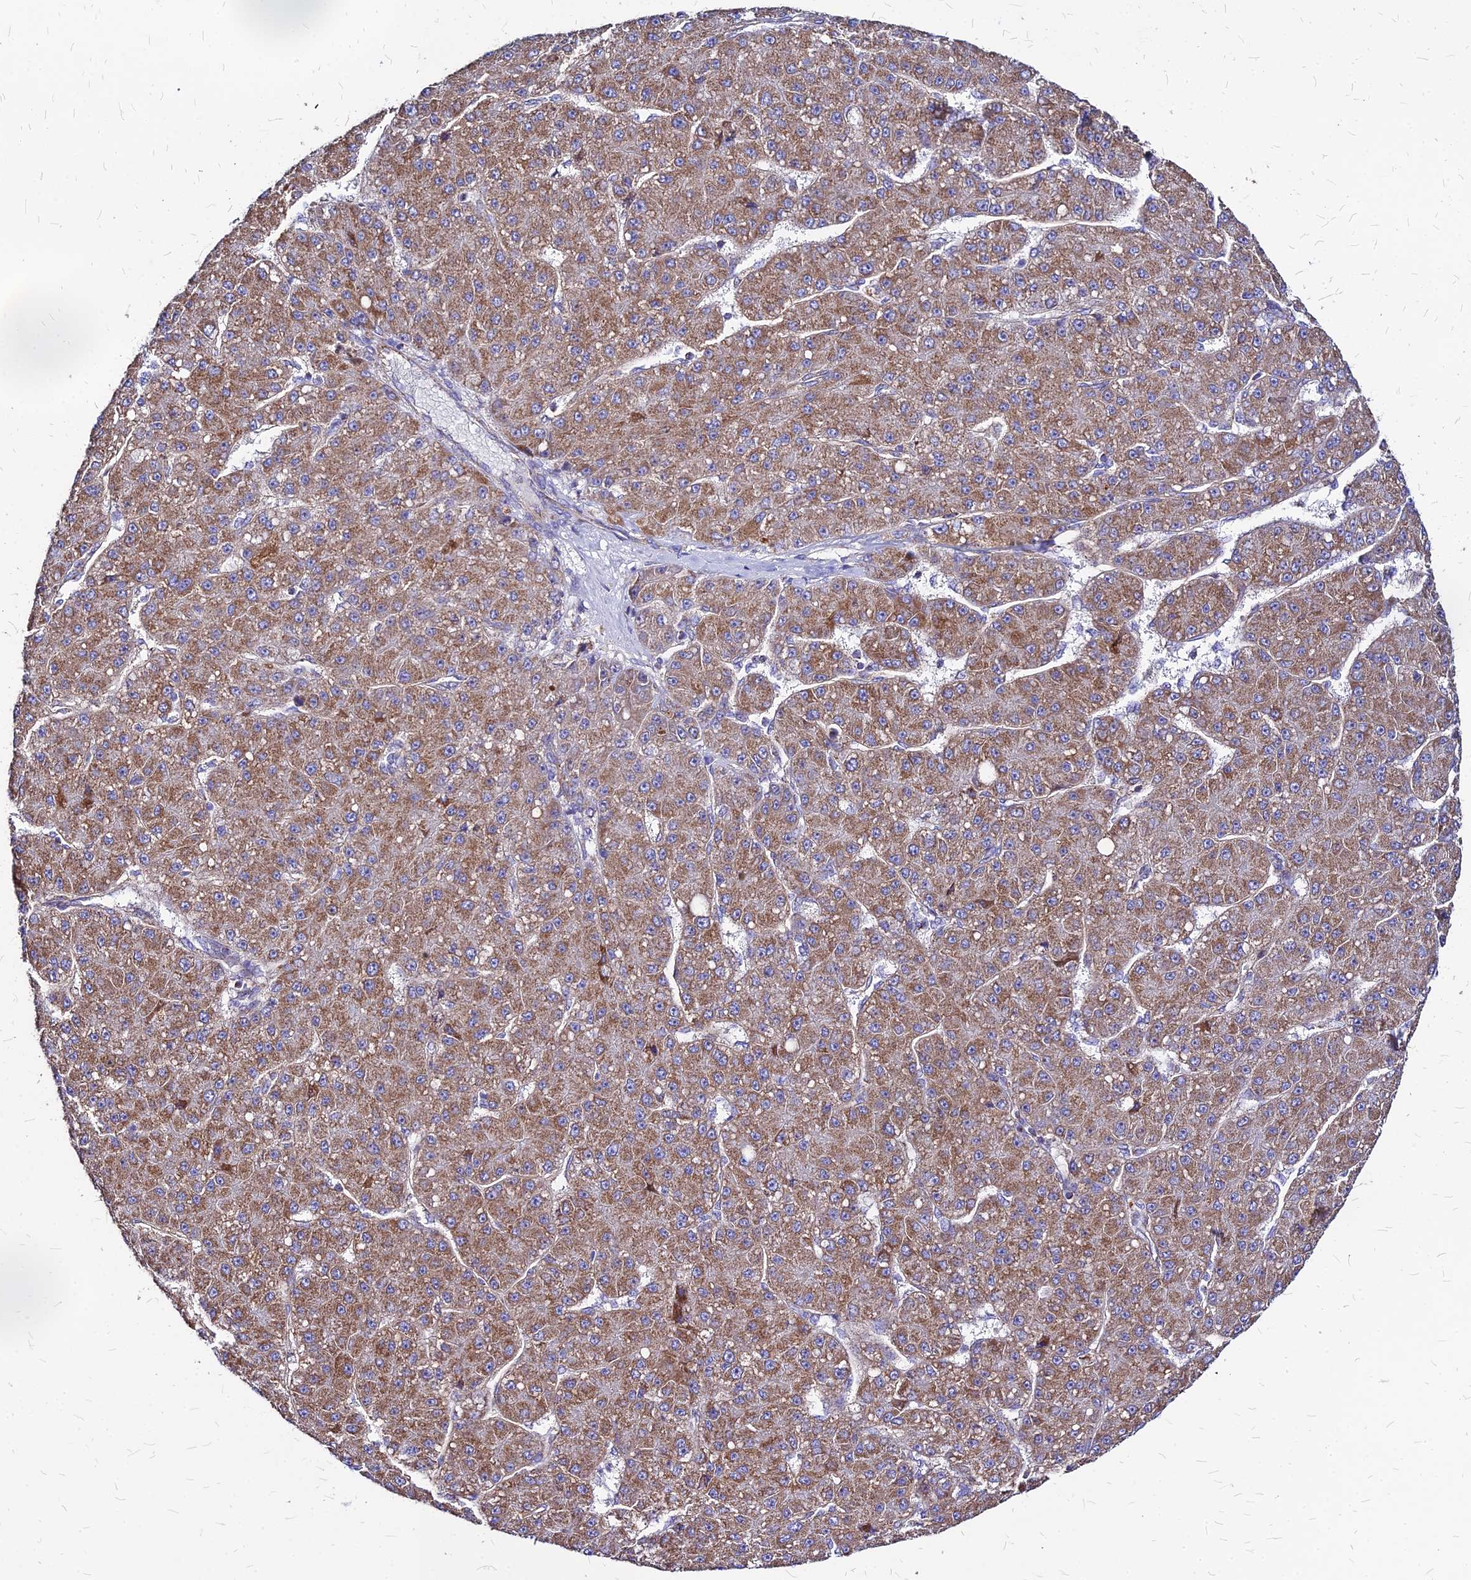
{"staining": {"intensity": "moderate", "quantity": ">75%", "location": "cytoplasmic/membranous"}, "tissue": "liver cancer", "cell_type": "Tumor cells", "image_type": "cancer", "snomed": [{"axis": "morphology", "description": "Carcinoma, Hepatocellular, NOS"}, {"axis": "topography", "description": "Liver"}], "caption": "Liver cancer (hepatocellular carcinoma) tissue shows moderate cytoplasmic/membranous expression in about >75% of tumor cells Ihc stains the protein of interest in brown and the nuclei are stained blue.", "gene": "DLD", "patient": {"sex": "male", "age": 67}}